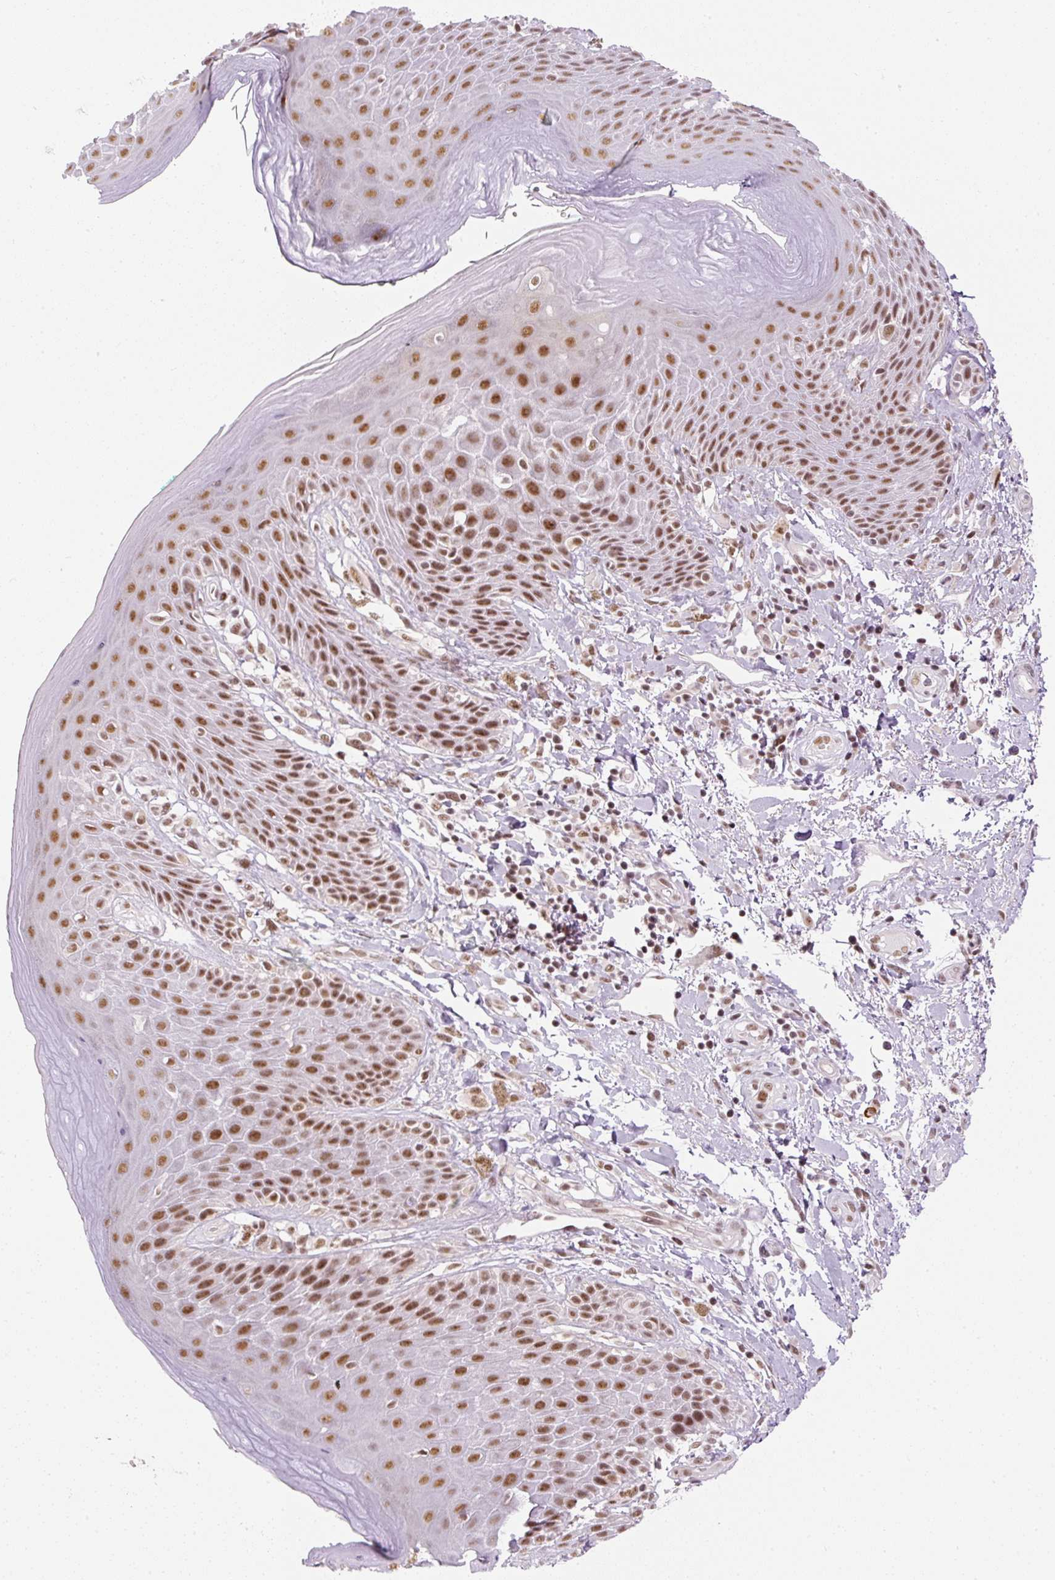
{"staining": {"intensity": "moderate", "quantity": ">75%", "location": "nuclear"}, "tissue": "skin", "cell_type": "Epidermal cells", "image_type": "normal", "snomed": [{"axis": "morphology", "description": "Normal tissue, NOS"}, {"axis": "topography", "description": "Peripheral nerve tissue"}], "caption": "Immunohistochemical staining of normal human skin reveals medium levels of moderate nuclear staining in approximately >75% of epidermal cells. The staining was performed using DAB, with brown indicating positive protein expression. Nuclei are stained blue with hematoxylin.", "gene": "U2AF2", "patient": {"sex": "male", "age": 51}}